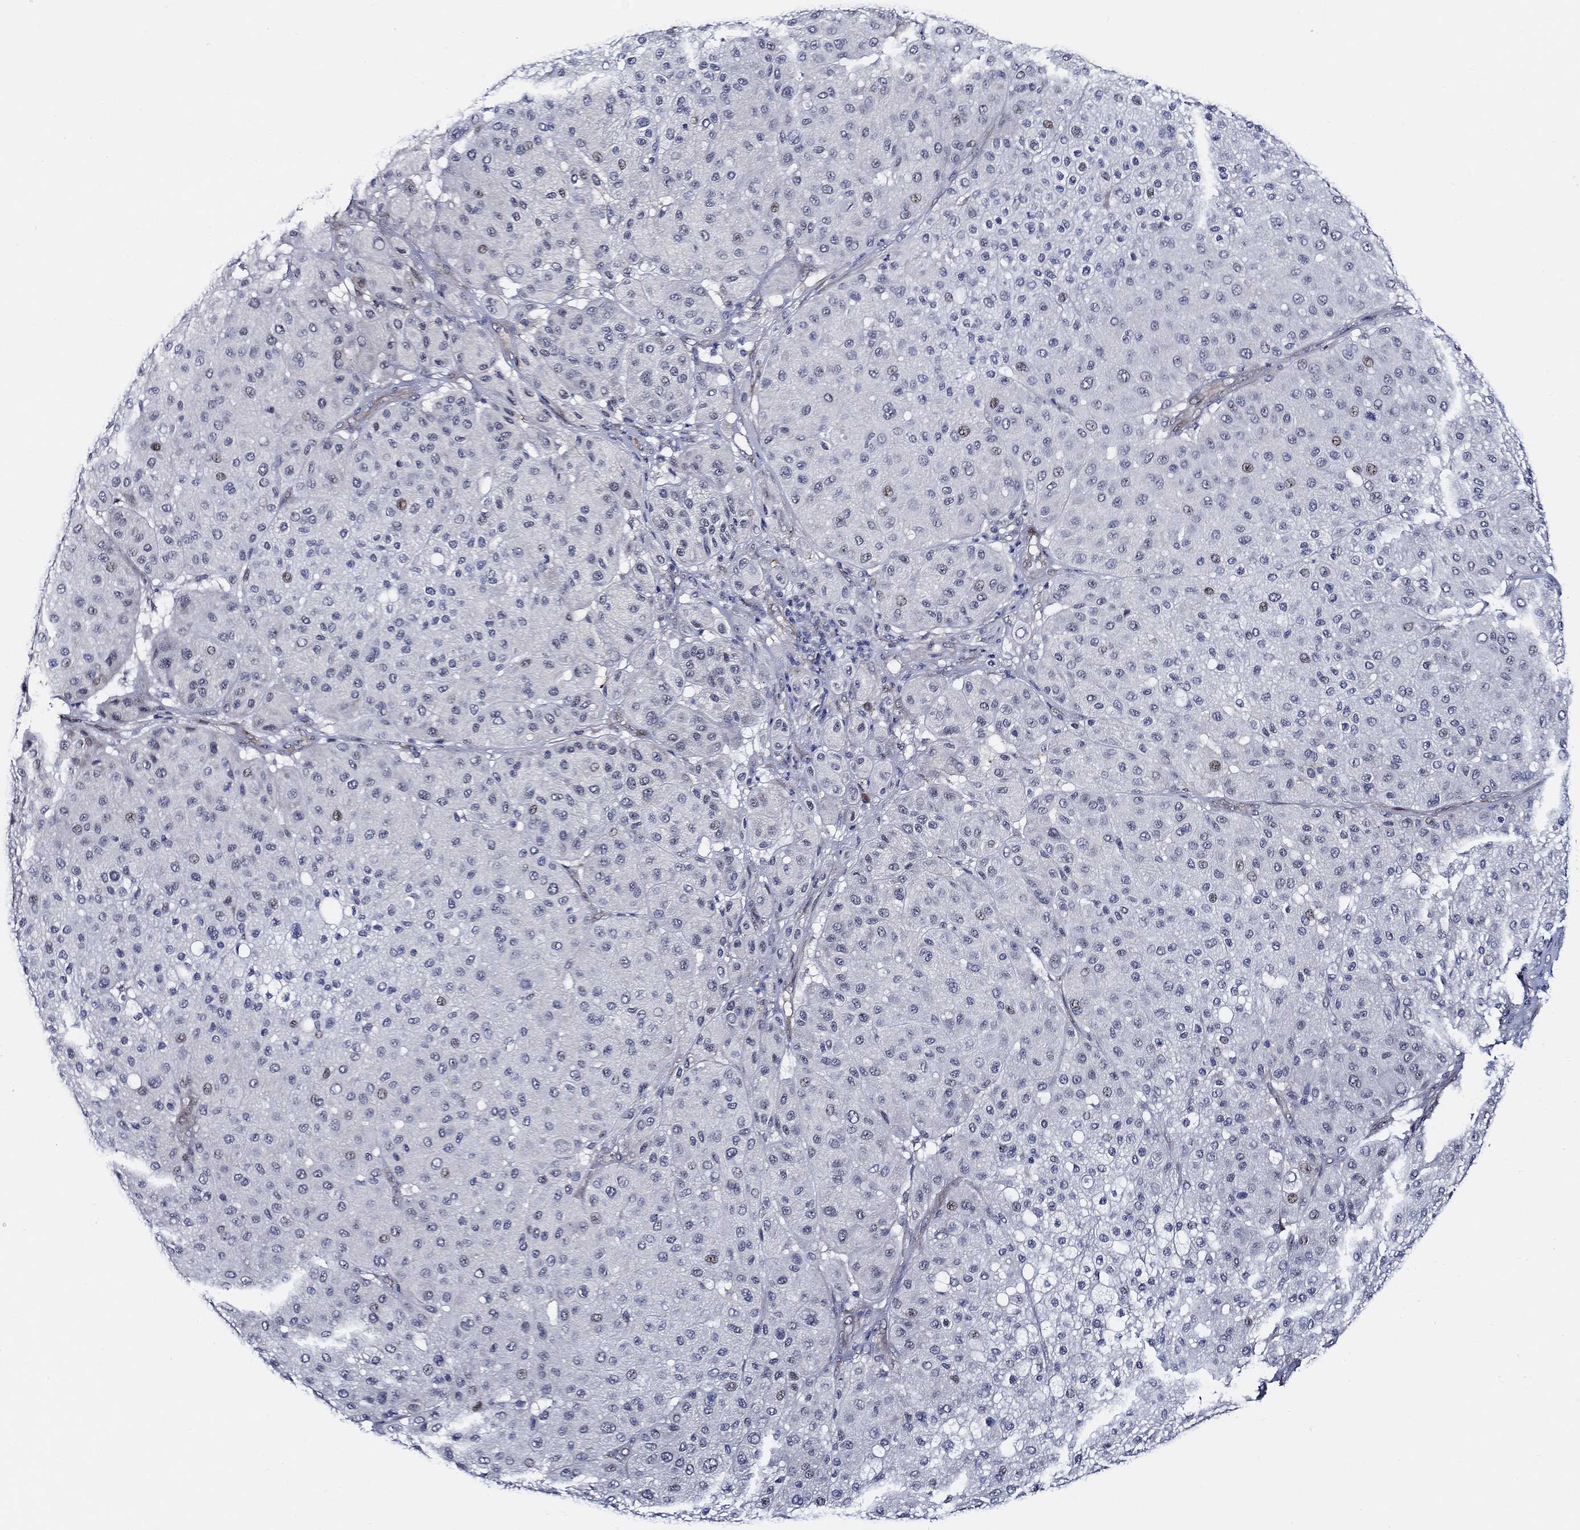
{"staining": {"intensity": "negative", "quantity": "none", "location": "none"}, "tissue": "melanoma", "cell_type": "Tumor cells", "image_type": "cancer", "snomed": [{"axis": "morphology", "description": "Malignant melanoma, Metastatic site"}, {"axis": "topography", "description": "Smooth muscle"}], "caption": "IHC histopathology image of neoplastic tissue: melanoma stained with DAB shows no significant protein staining in tumor cells.", "gene": "C8orf48", "patient": {"sex": "male", "age": 41}}